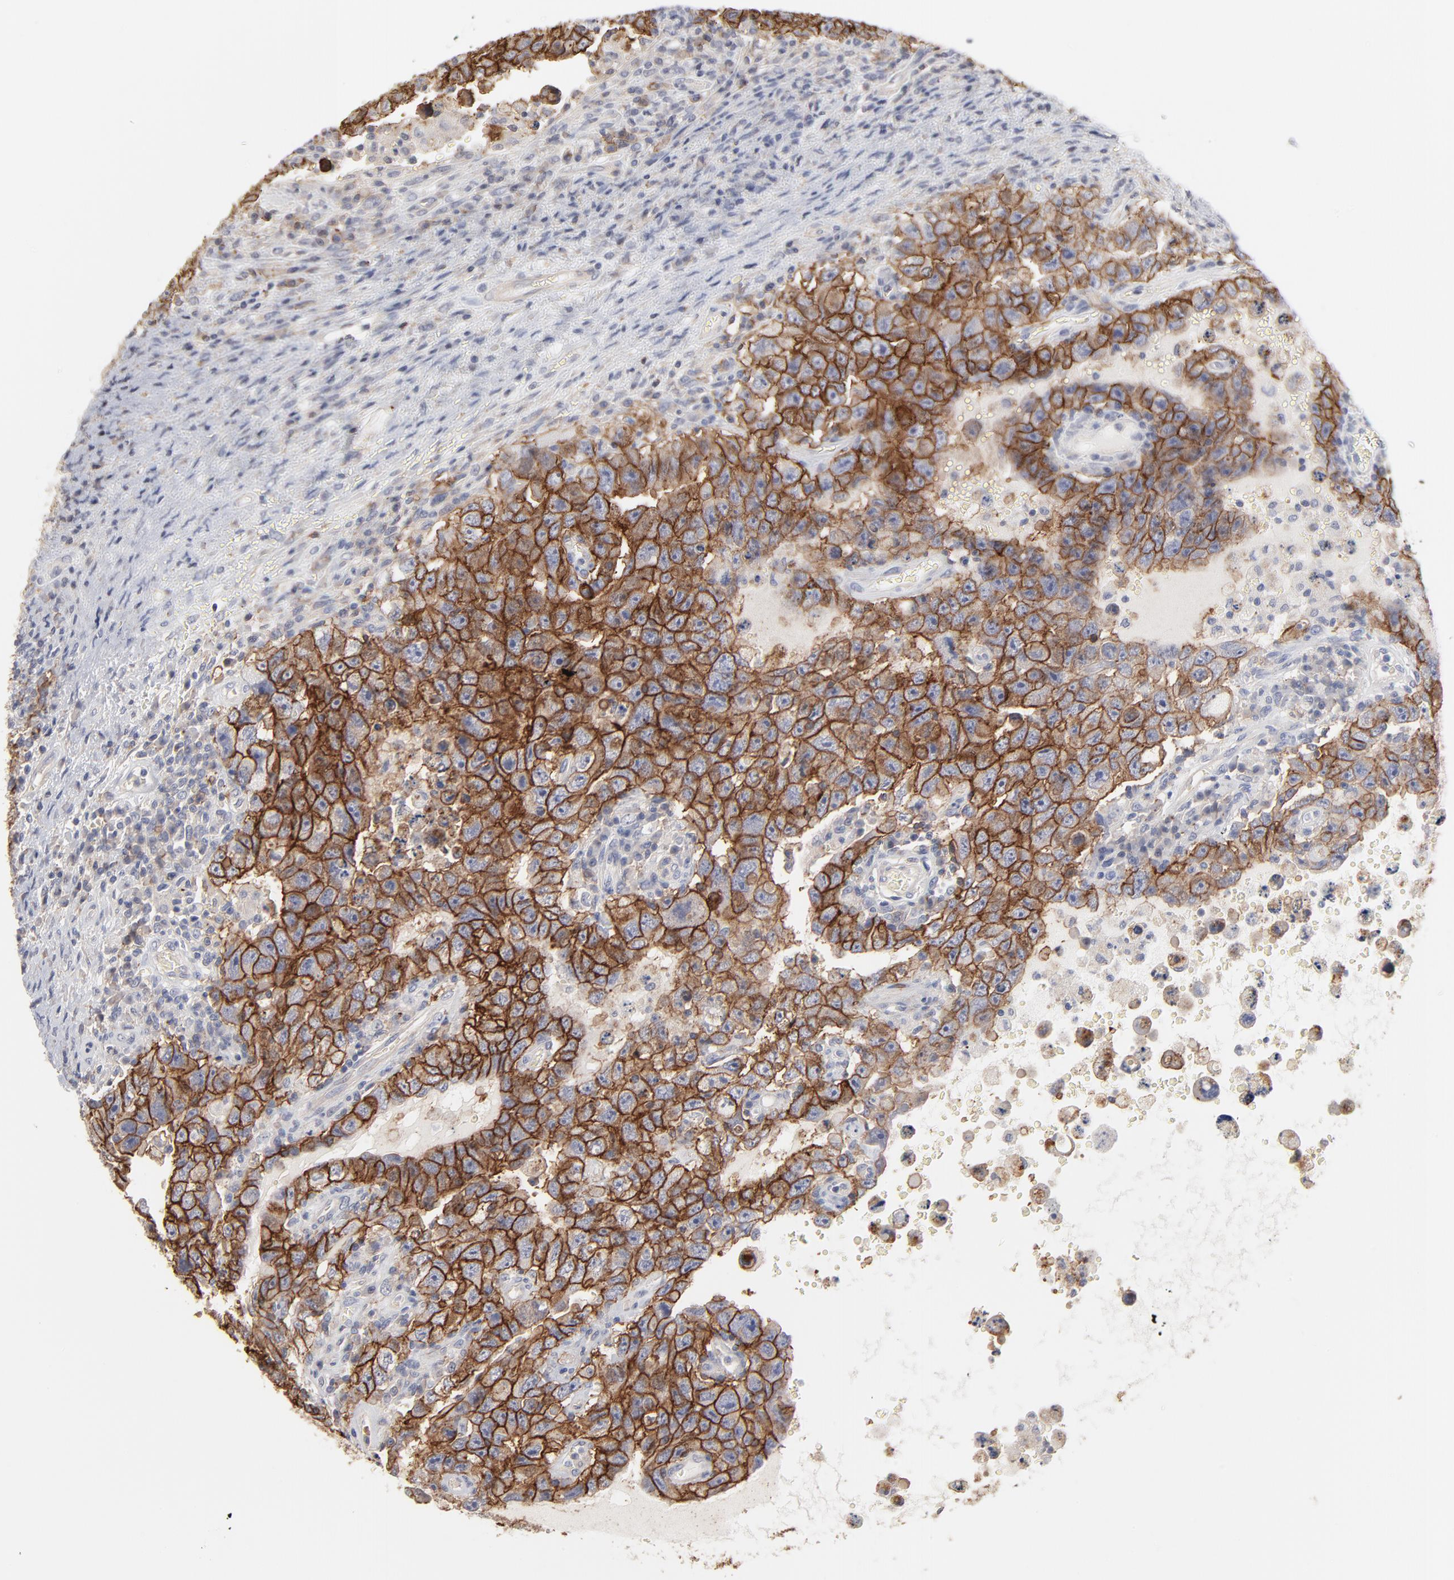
{"staining": {"intensity": "strong", "quantity": ">75%", "location": "cytoplasmic/membranous"}, "tissue": "testis cancer", "cell_type": "Tumor cells", "image_type": "cancer", "snomed": [{"axis": "morphology", "description": "Carcinoma, Embryonal, NOS"}, {"axis": "topography", "description": "Testis"}], "caption": "Immunohistochemistry micrograph of neoplastic tissue: human testis cancer (embryonal carcinoma) stained using immunohistochemistry displays high levels of strong protein expression localized specifically in the cytoplasmic/membranous of tumor cells, appearing as a cytoplasmic/membranous brown color.", "gene": "SLC16A1", "patient": {"sex": "male", "age": 26}}